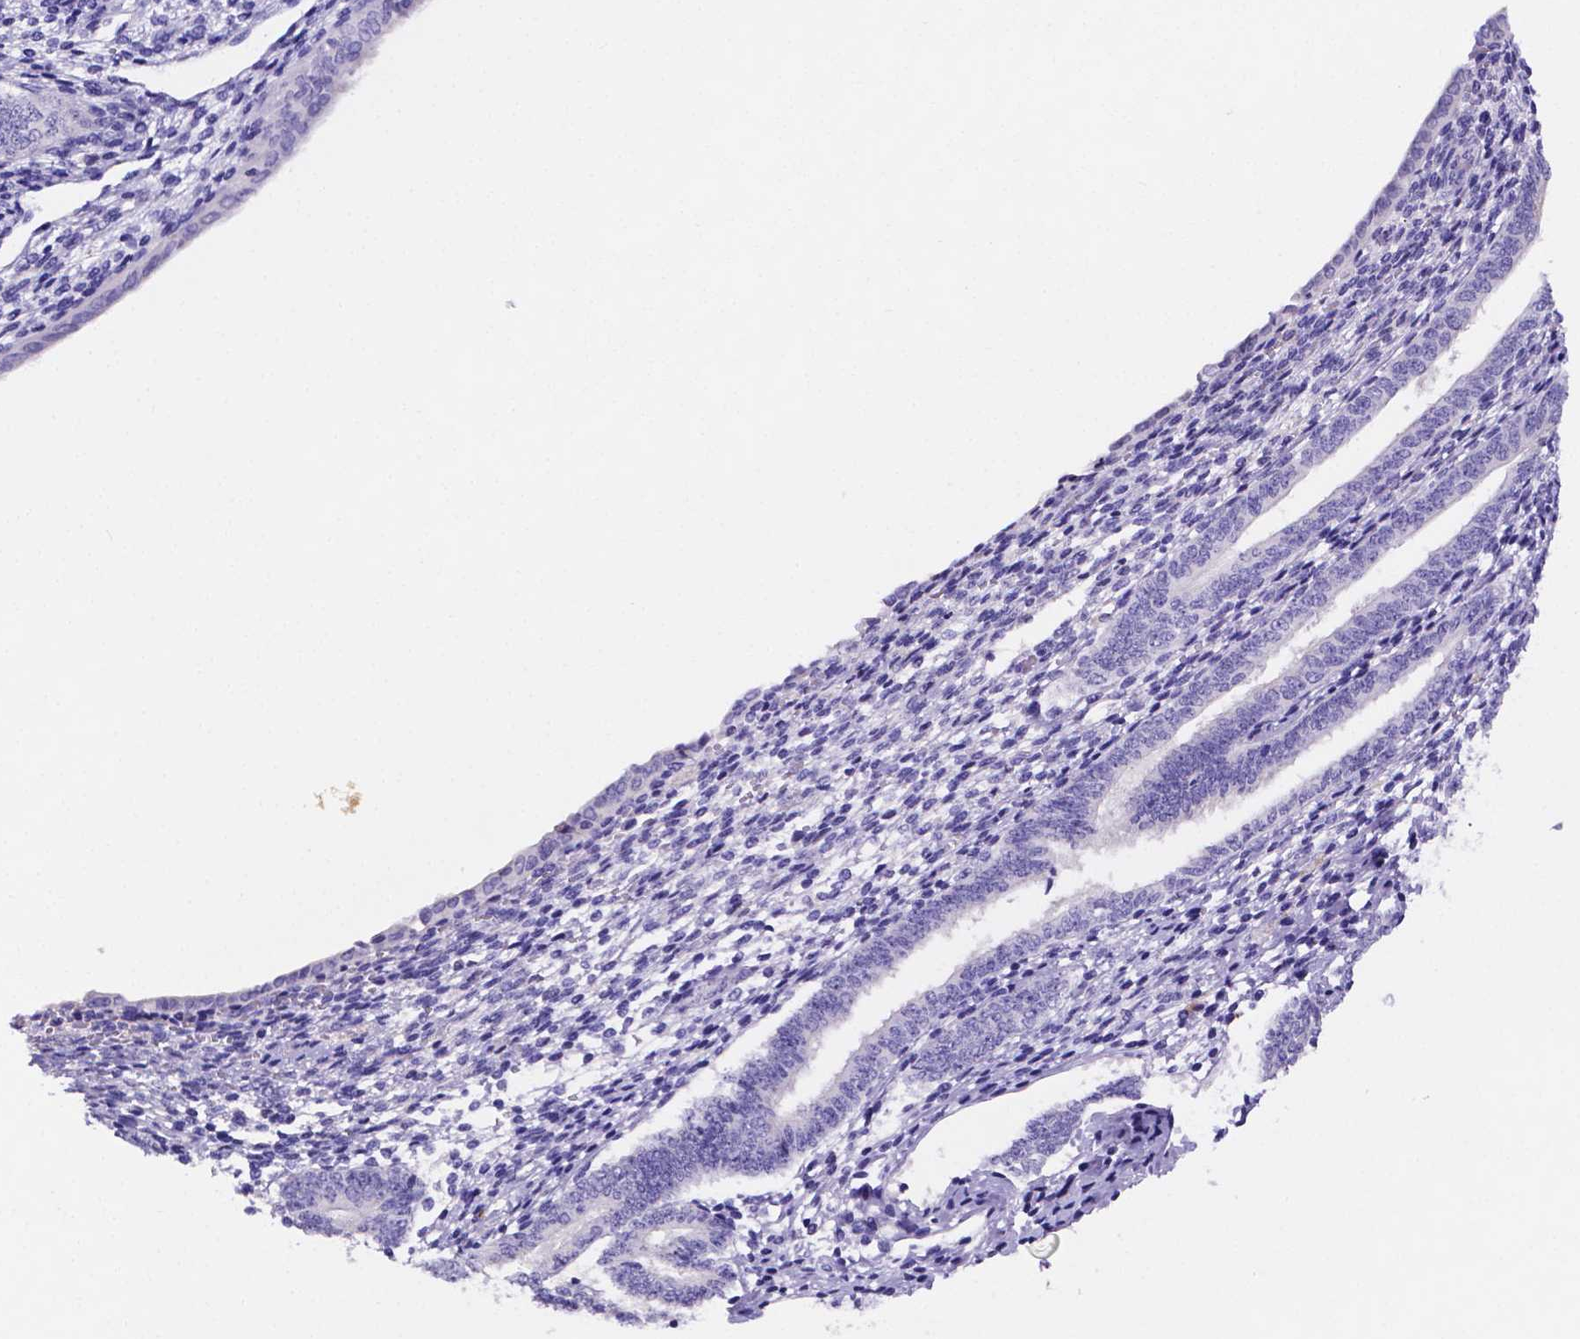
{"staining": {"intensity": "negative", "quantity": "none", "location": "none"}, "tissue": "breast cancer", "cell_type": "Tumor cells", "image_type": "cancer", "snomed": [{"axis": "morphology", "description": "Duct carcinoma"}, {"axis": "topography", "description": "Breast"}], "caption": "Image shows no protein staining in tumor cells of breast infiltrating ductal carcinoma tissue.", "gene": "NRGN", "patient": {"sex": "female", "age": 61}}